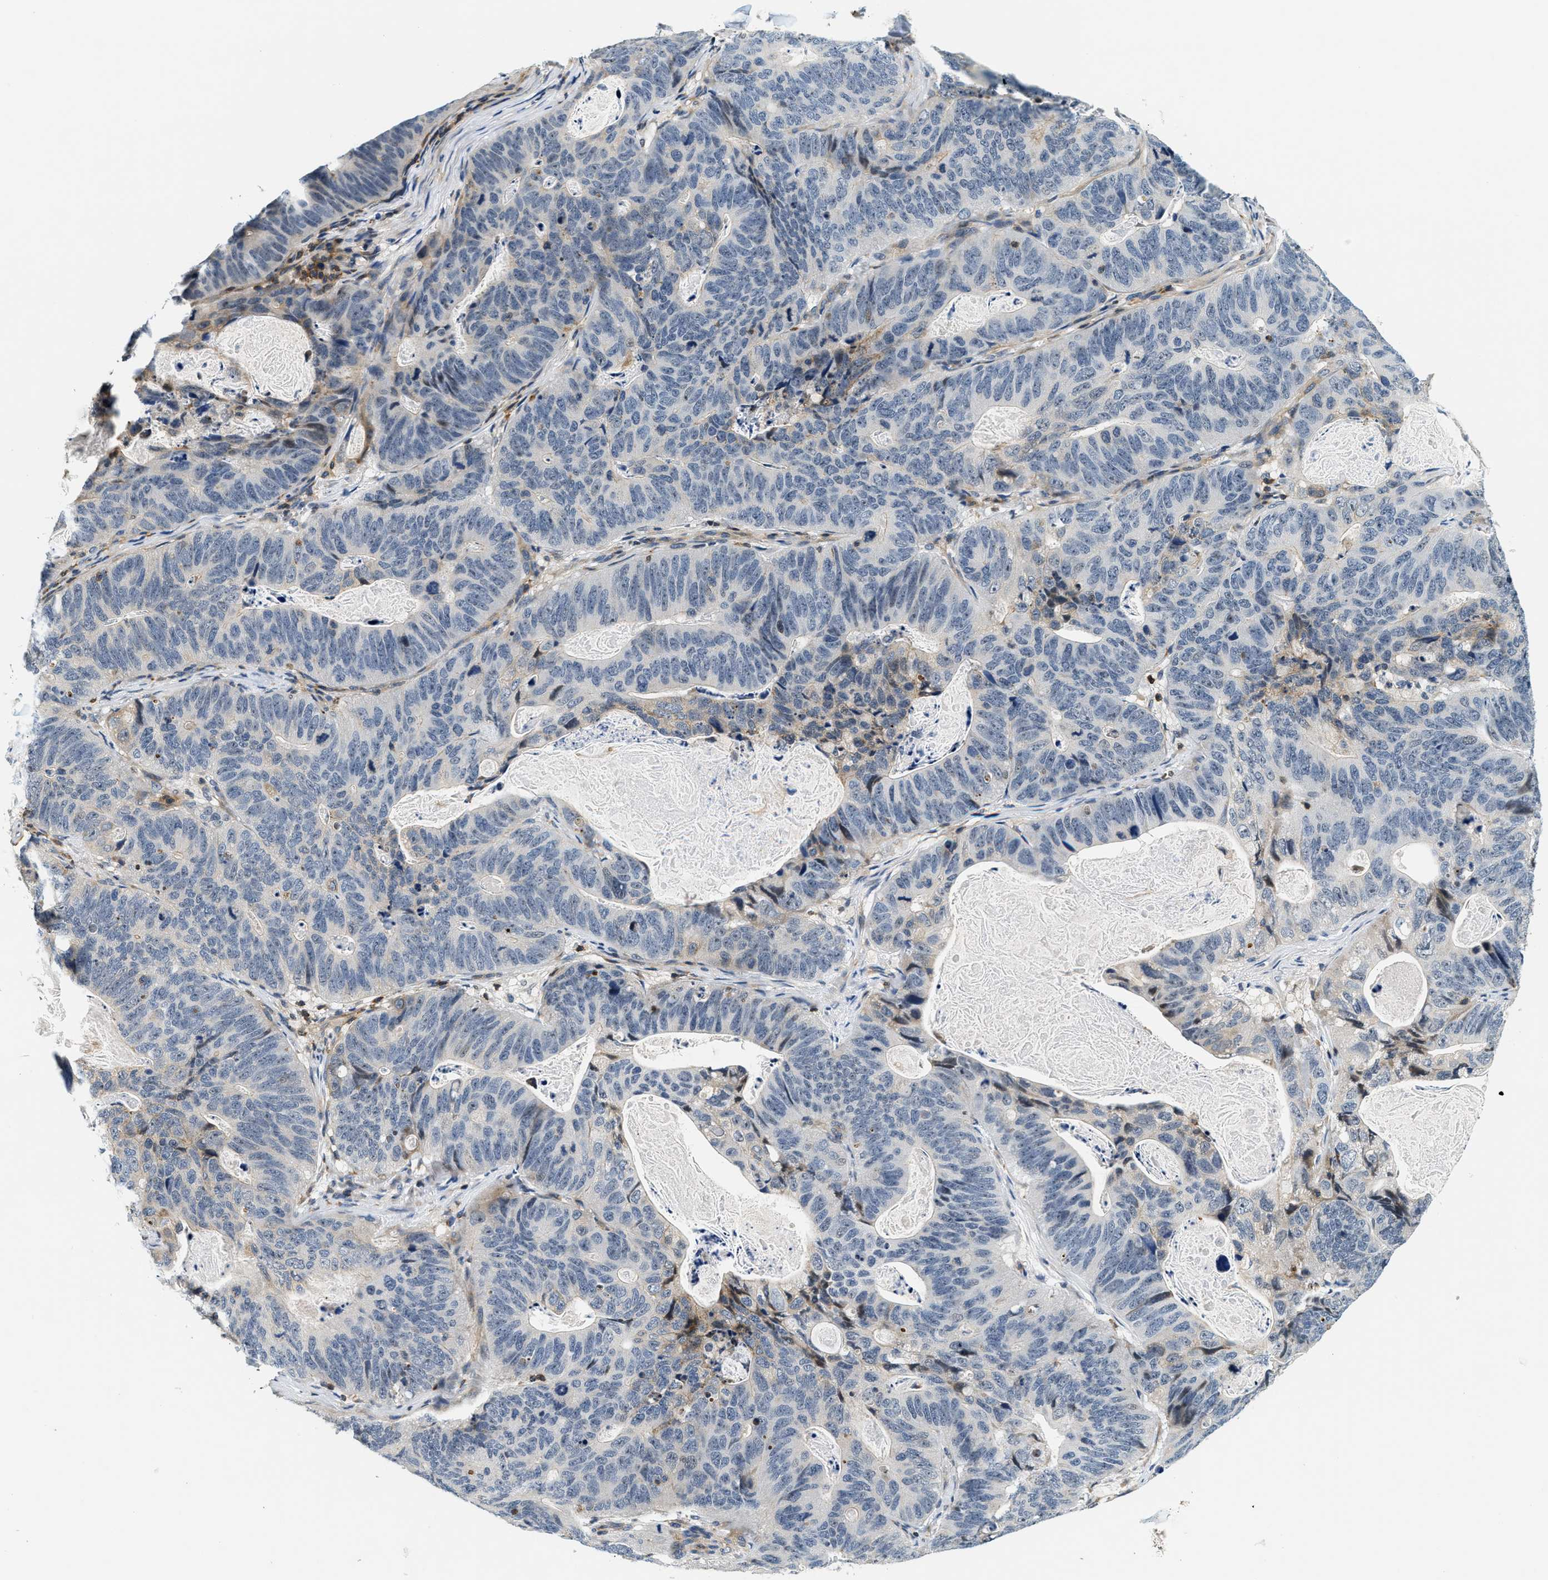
{"staining": {"intensity": "negative", "quantity": "none", "location": "none"}, "tissue": "stomach cancer", "cell_type": "Tumor cells", "image_type": "cancer", "snomed": [{"axis": "morphology", "description": "Normal tissue, NOS"}, {"axis": "morphology", "description": "Adenocarcinoma, NOS"}, {"axis": "topography", "description": "Stomach"}], "caption": "Immunohistochemical staining of adenocarcinoma (stomach) reveals no significant positivity in tumor cells. (Stains: DAB IHC with hematoxylin counter stain, Microscopy: brightfield microscopy at high magnification).", "gene": "SAMD9", "patient": {"sex": "female", "age": 89}}